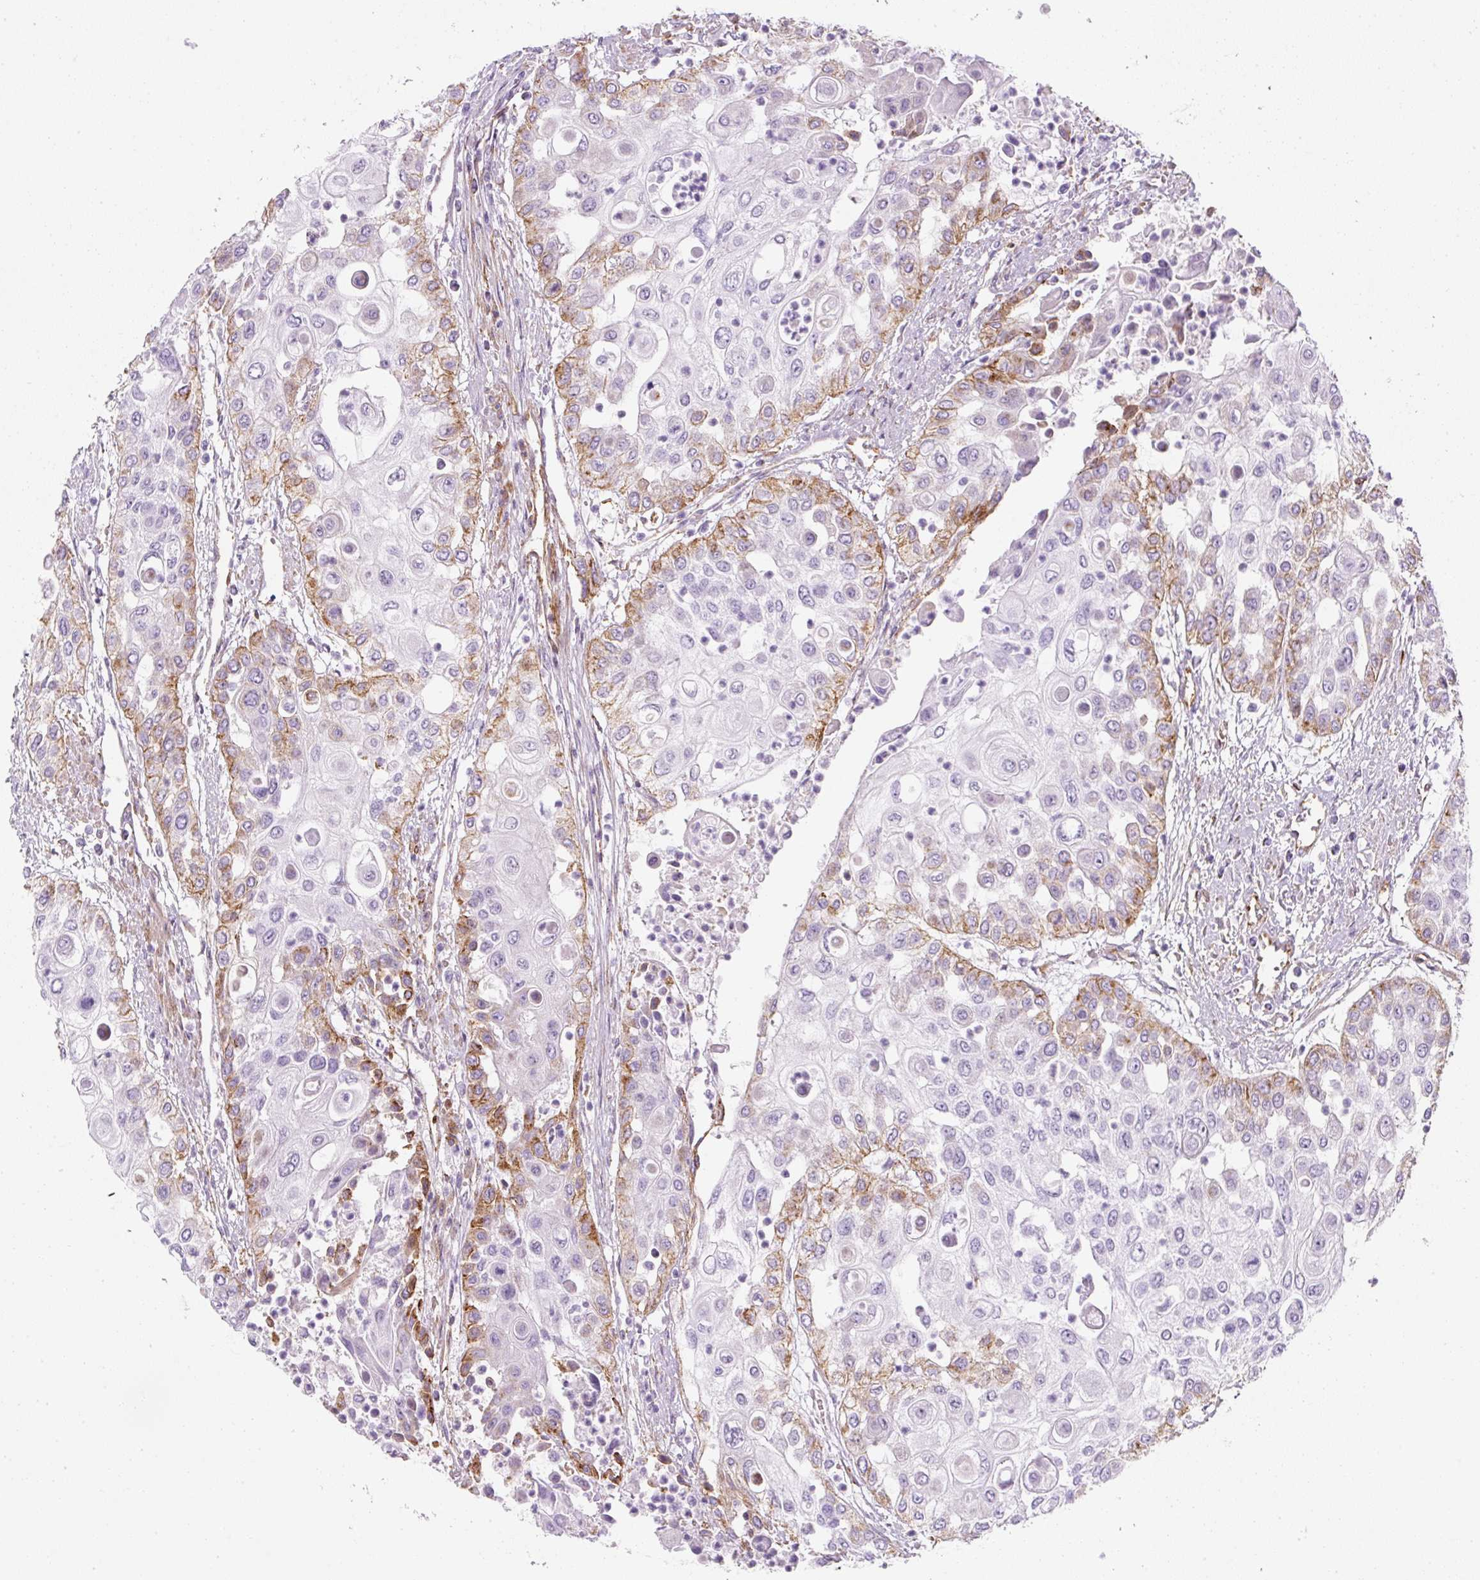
{"staining": {"intensity": "moderate", "quantity": "<25%", "location": "cytoplasmic/membranous"}, "tissue": "urothelial cancer", "cell_type": "Tumor cells", "image_type": "cancer", "snomed": [{"axis": "morphology", "description": "Urothelial carcinoma, High grade"}, {"axis": "topography", "description": "Urinary bladder"}], "caption": "Approximately <25% of tumor cells in human urothelial cancer display moderate cytoplasmic/membranous protein staining as visualized by brown immunohistochemical staining.", "gene": "CAVIN3", "patient": {"sex": "female", "age": 79}}